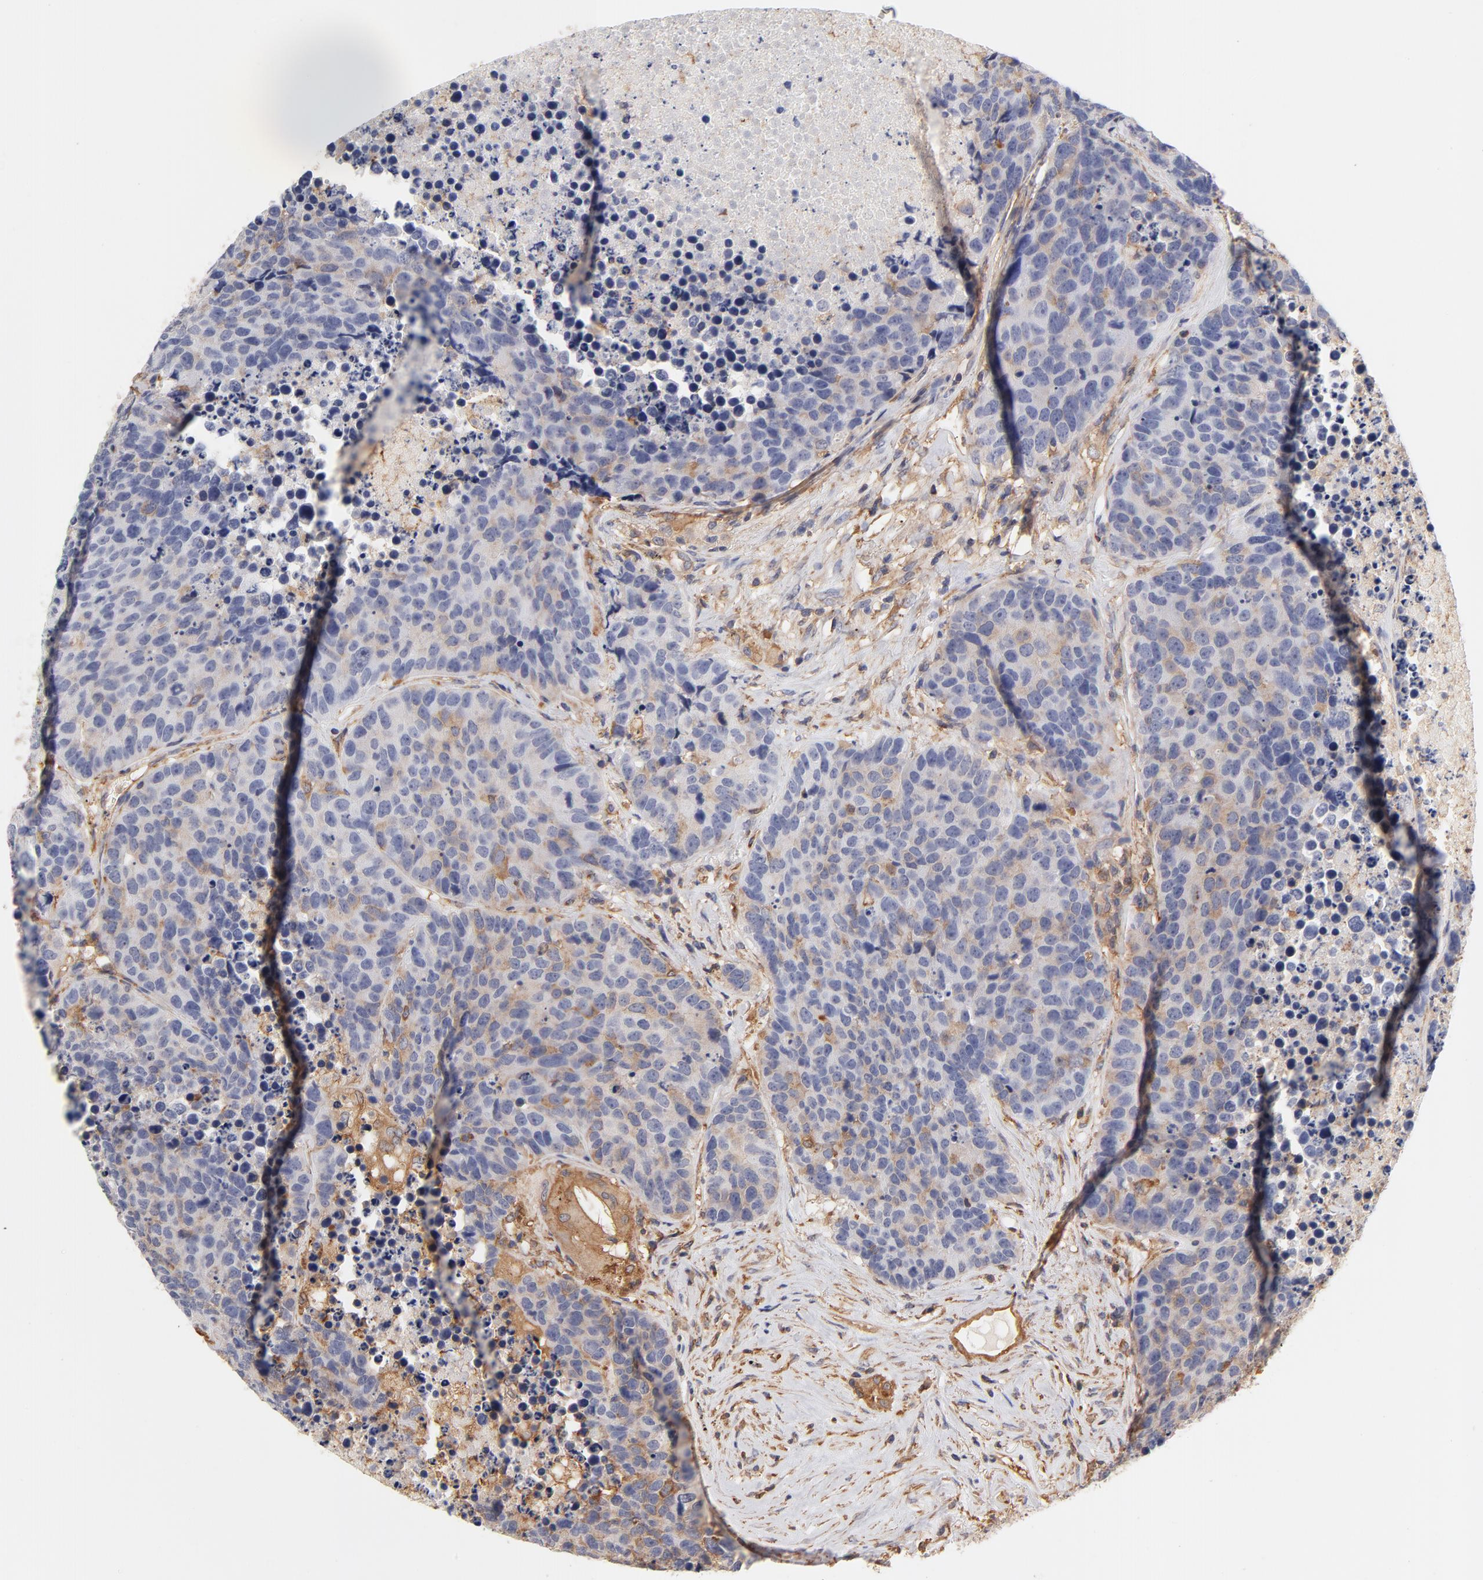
{"staining": {"intensity": "moderate", "quantity": "25%-75%", "location": "cytoplasmic/membranous"}, "tissue": "carcinoid", "cell_type": "Tumor cells", "image_type": "cancer", "snomed": [{"axis": "morphology", "description": "Carcinoid, malignant, NOS"}, {"axis": "topography", "description": "Lung"}], "caption": "IHC of human malignant carcinoid shows medium levels of moderate cytoplasmic/membranous expression in about 25%-75% of tumor cells.", "gene": "FCMR", "patient": {"sex": "male", "age": 60}}